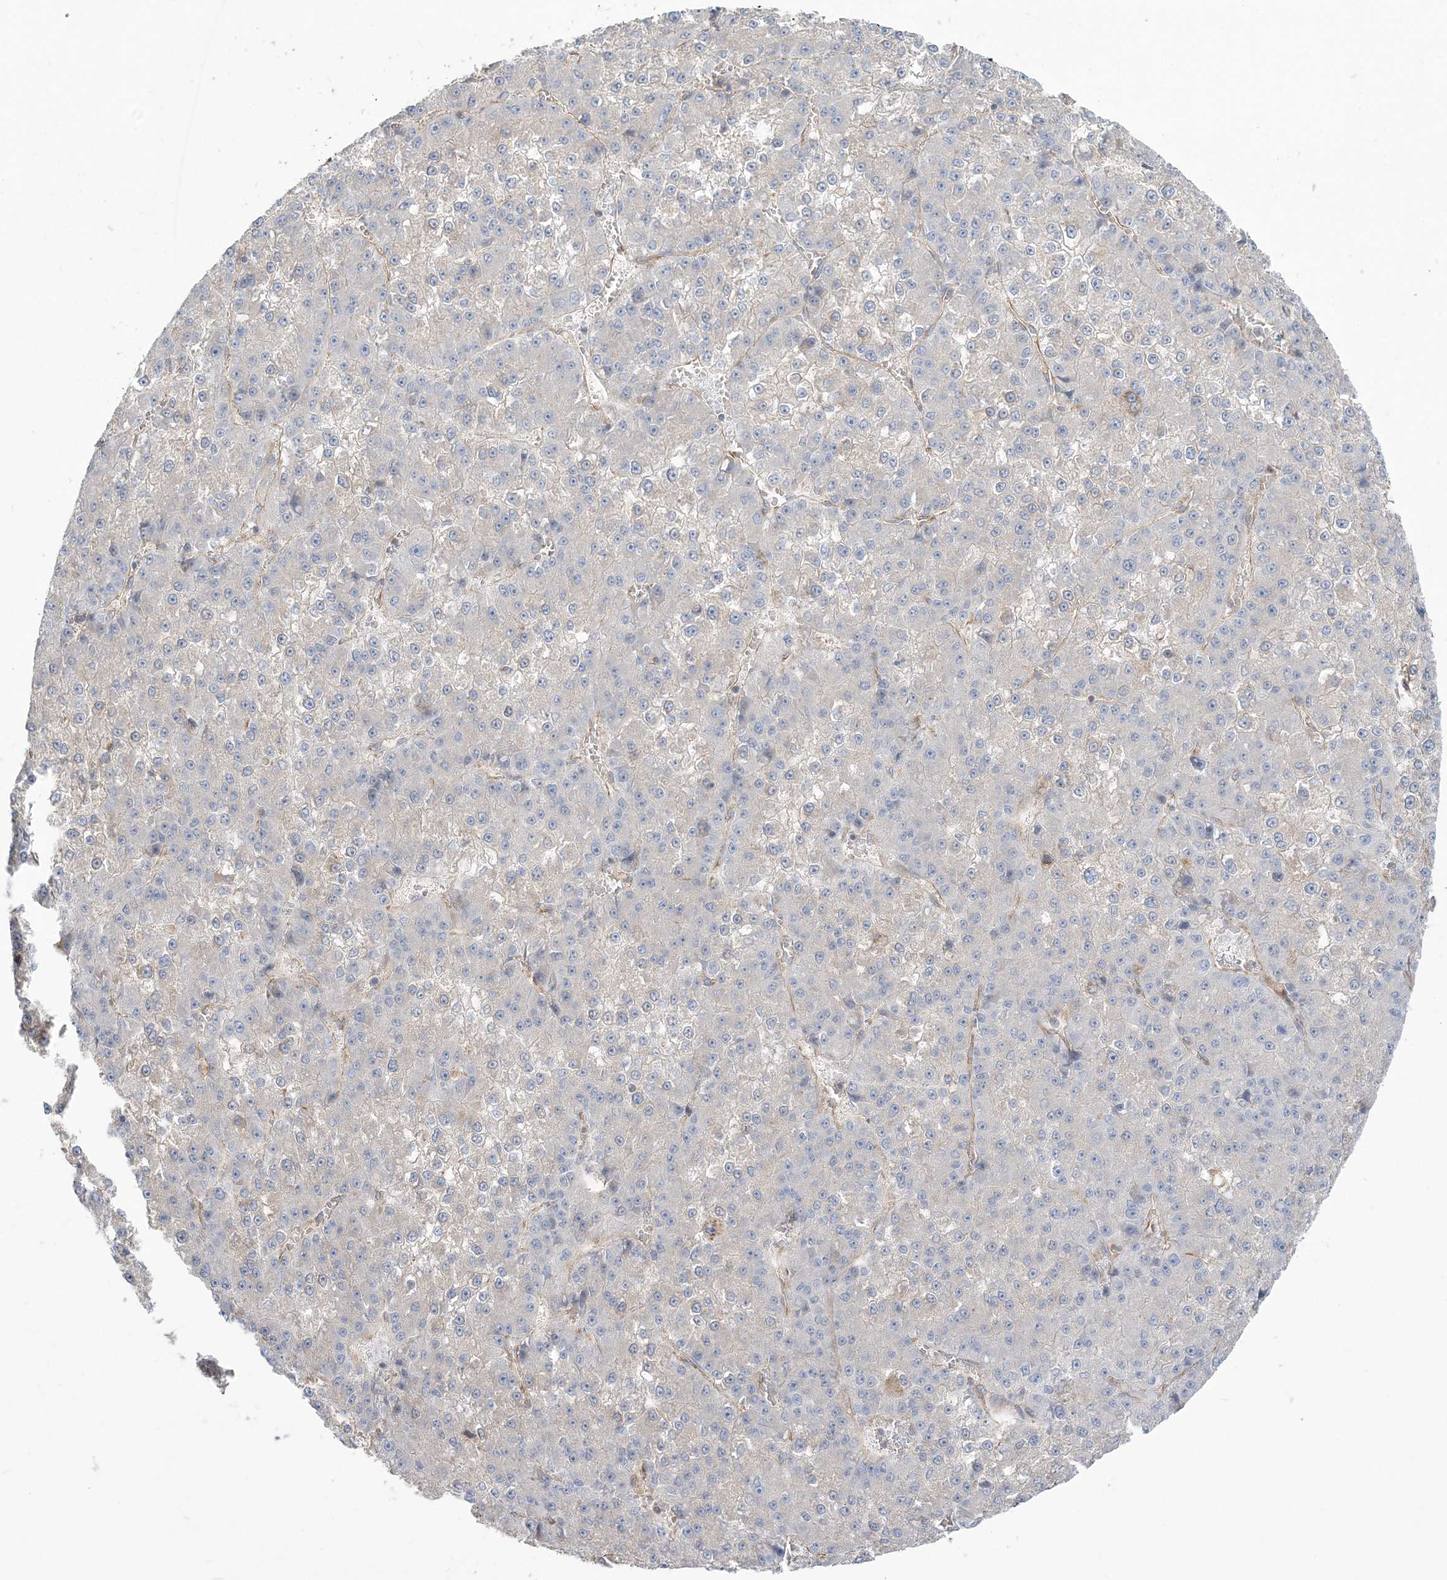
{"staining": {"intensity": "negative", "quantity": "none", "location": "none"}, "tissue": "liver cancer", "cell_type": "Tumor cells", "image_type": "cancer", "snomed": [{"axis": "morphology", "description": "Carcinoma, Hepatocellular, NOS"}, {"axis": "topography", "description": "Liver"}], "caption": "Immunohistochemical staining of human hepatocellular carcinoma (liver) exhibits no significant expression in tumor cells.", "gene": "ZNF821", "patient": {"sex": "female", "age": 73}}